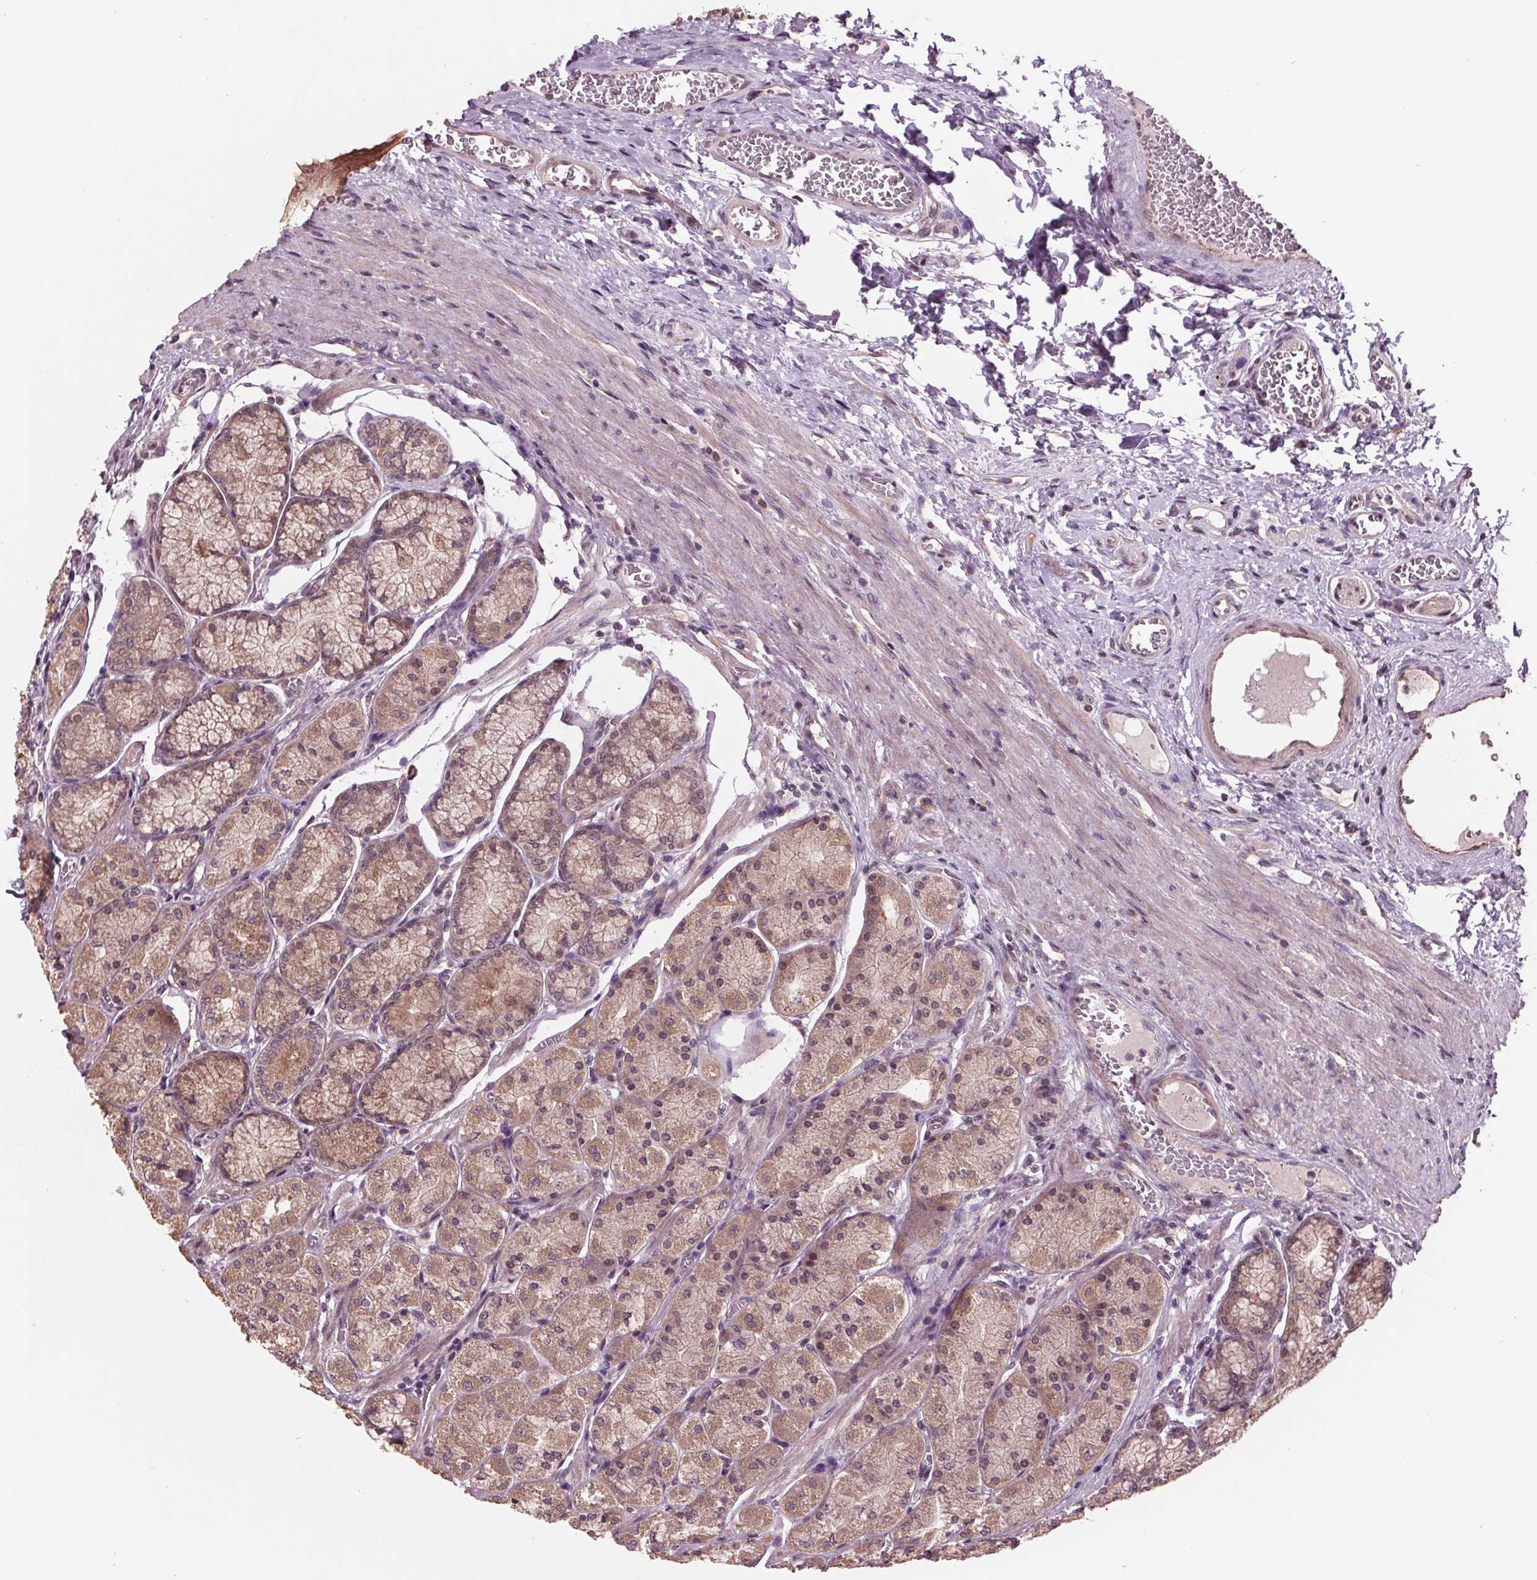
{"staining": {"intensity": "moderate", "quantity": ">75%", "location": "cytoplasmic/membranous,nuclear"}, "tissue": "stomach", "cell_type": "Glandular cells", "image_type": "normal", "snomed": [{"axis": "morphology", "description": "Normal tissue, NOS"}, {"axis": "morphology", "description": "Adenocarcinoma, NOS"}, {"axis": "morphology", "description": "Adenocarcinoma, High grade"}, {"axis": "topography", "description": "Stomach, upper"}, {"axis": "topography", "description": "Stomach"}], "caption": "Protein staining by immunohistochemistry (IHC) shows moderate cytoplasmic/membranous,nuclear expression in about >75% of glandular cells in benign stomach. (DAB IHC, brown staining for protein, blue staining for nuclei).", "gene": "MAPK8", "patient": {"sex": "female", "age": 65}}